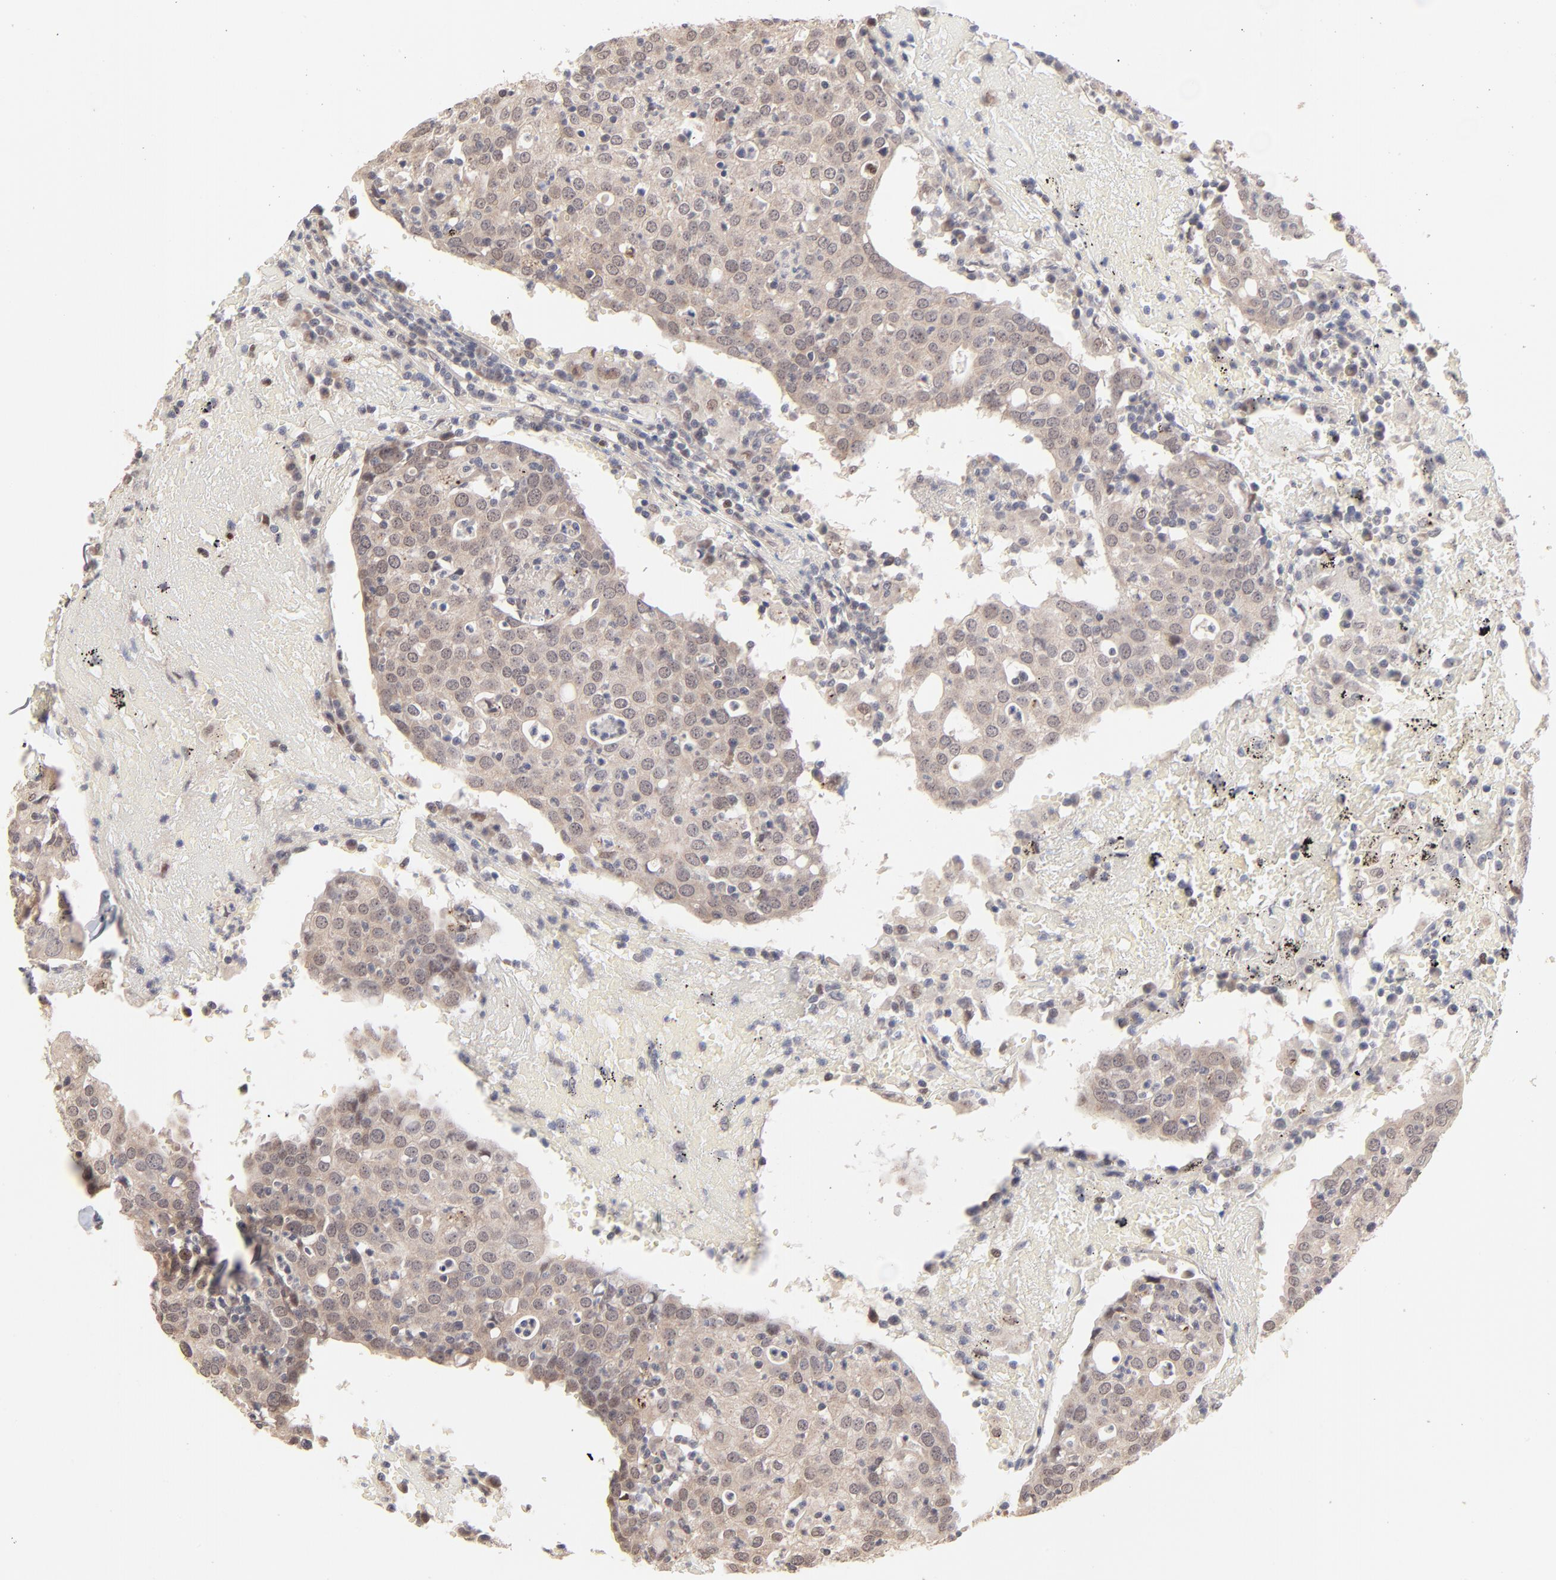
{"staining": {"intensity": "weak", "quantity": "25%-75%", "location": "cytoplasmic/membranous,nuclear"}, "tissue": "head and neck cancer", "cell_type": "Tumor cells", "image_type": "cancer", "snomed": [{"axis": "morphology", "description": "Adenocarcinoma, NOS"}, {"axis": "topography", "description": "Salivary gland"}, {"axis": "topography", "description": "Head-Neck"}], "caption": "Head and neck adenocarcinoma was stained to show a protein in brown. There is low levels of weak cytoplasmic/membranous and nuclear expression in approximately 25%-75% of tumor cells.", "gene": "MSL2", "patient": {"sex": "female", "age": 65}}